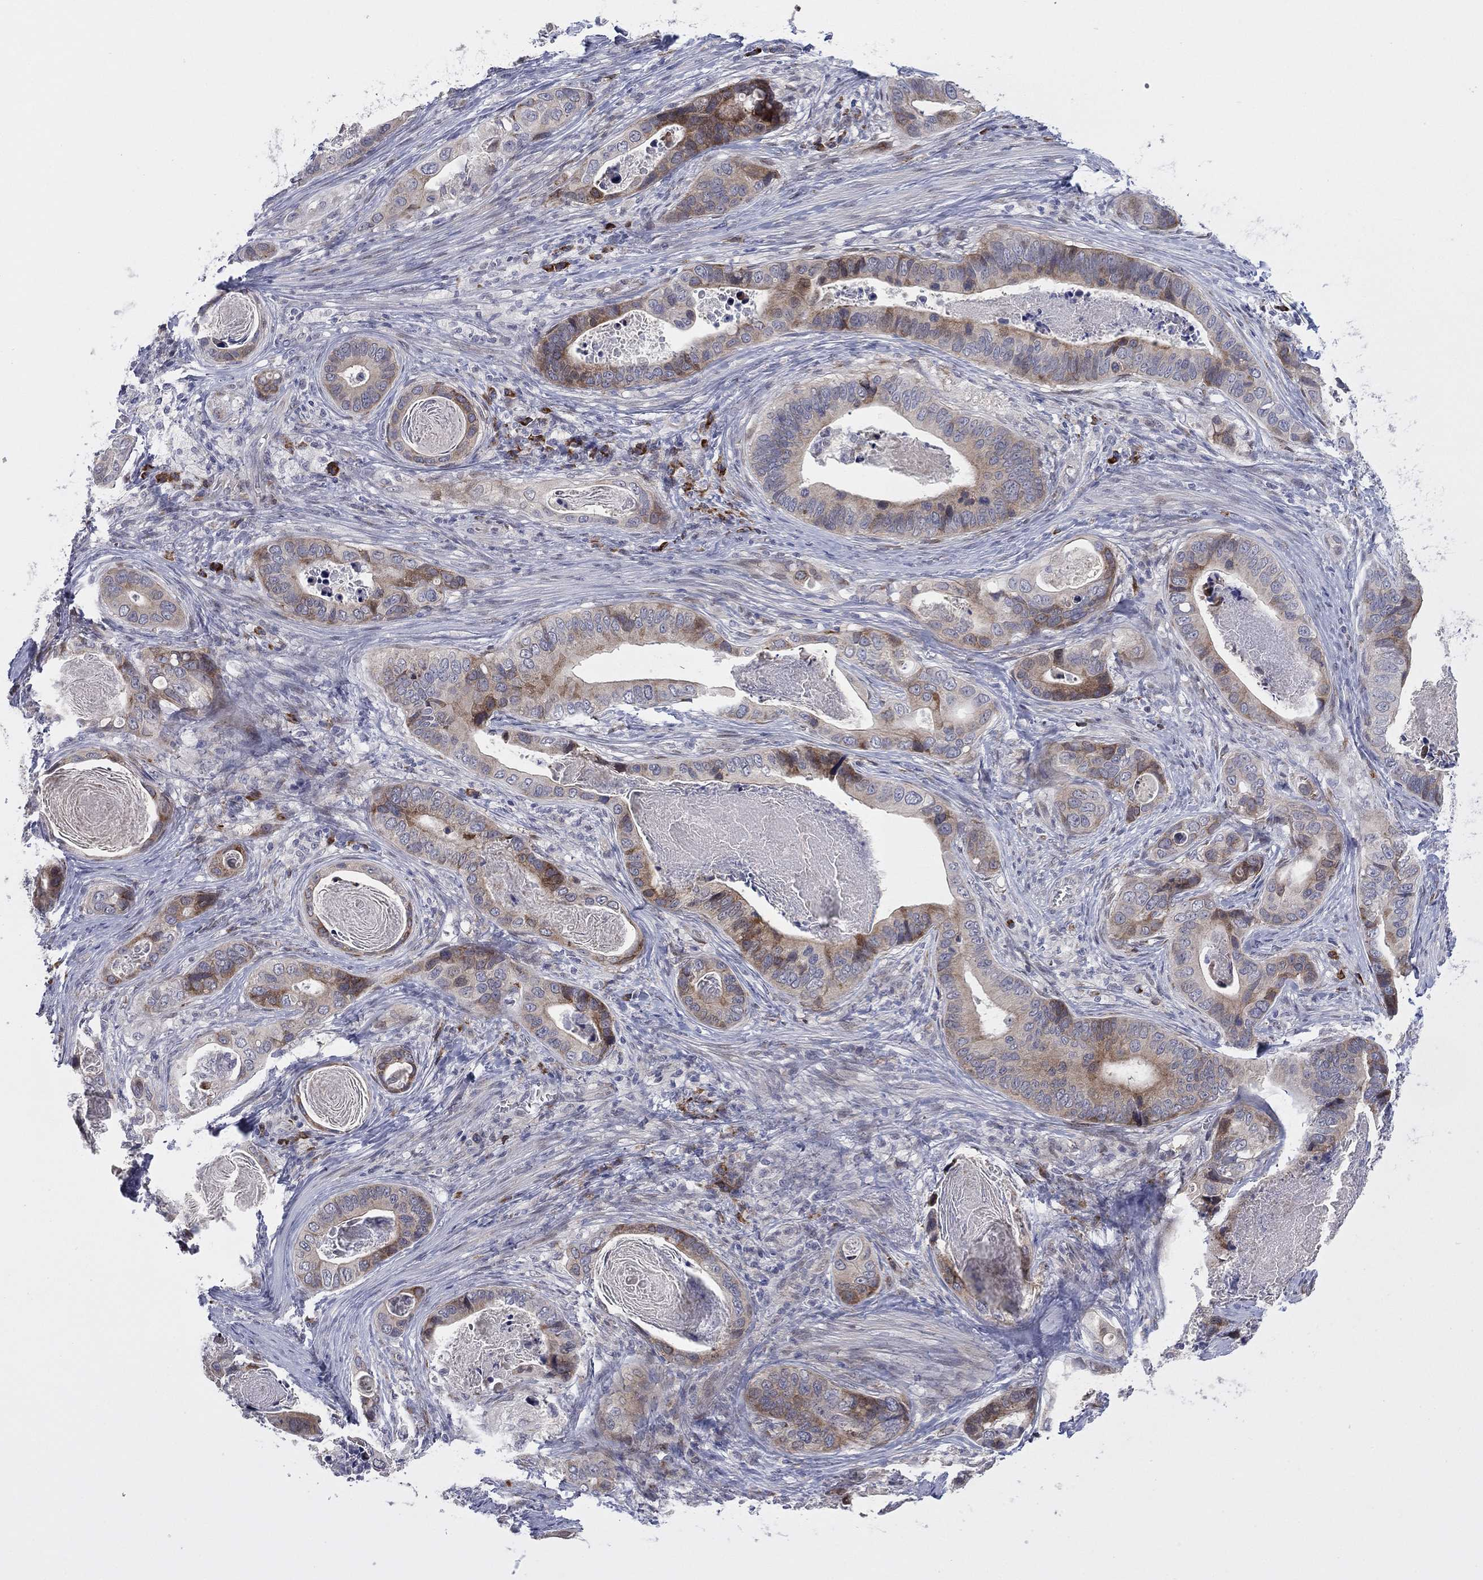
{"staining": {"intensity": "moderate", "quantity": "25%-75%", "location": "cytoplasmic/membranous"}, "tissue": "stomach cancer", "cell_type": "Tumor cells", "image_type": "cancer", "snomed": [{"axis": "morphology", "description": "Adenocarcinoma, NOS"}, {"axis": "topography", "description": "Stomach"}], "caption": "Protein staining of stomach cancer tissue exhibits moderate cytoplasmic/membranous positivity in about 25%-75% of tumor cells. The staining was performed using DAB, with brown indicating positive protein expression. Nuclei are stained blue with hematoxylin.", "gene": "TTC21B", "patient": {"sex": "male", "age": 84}}